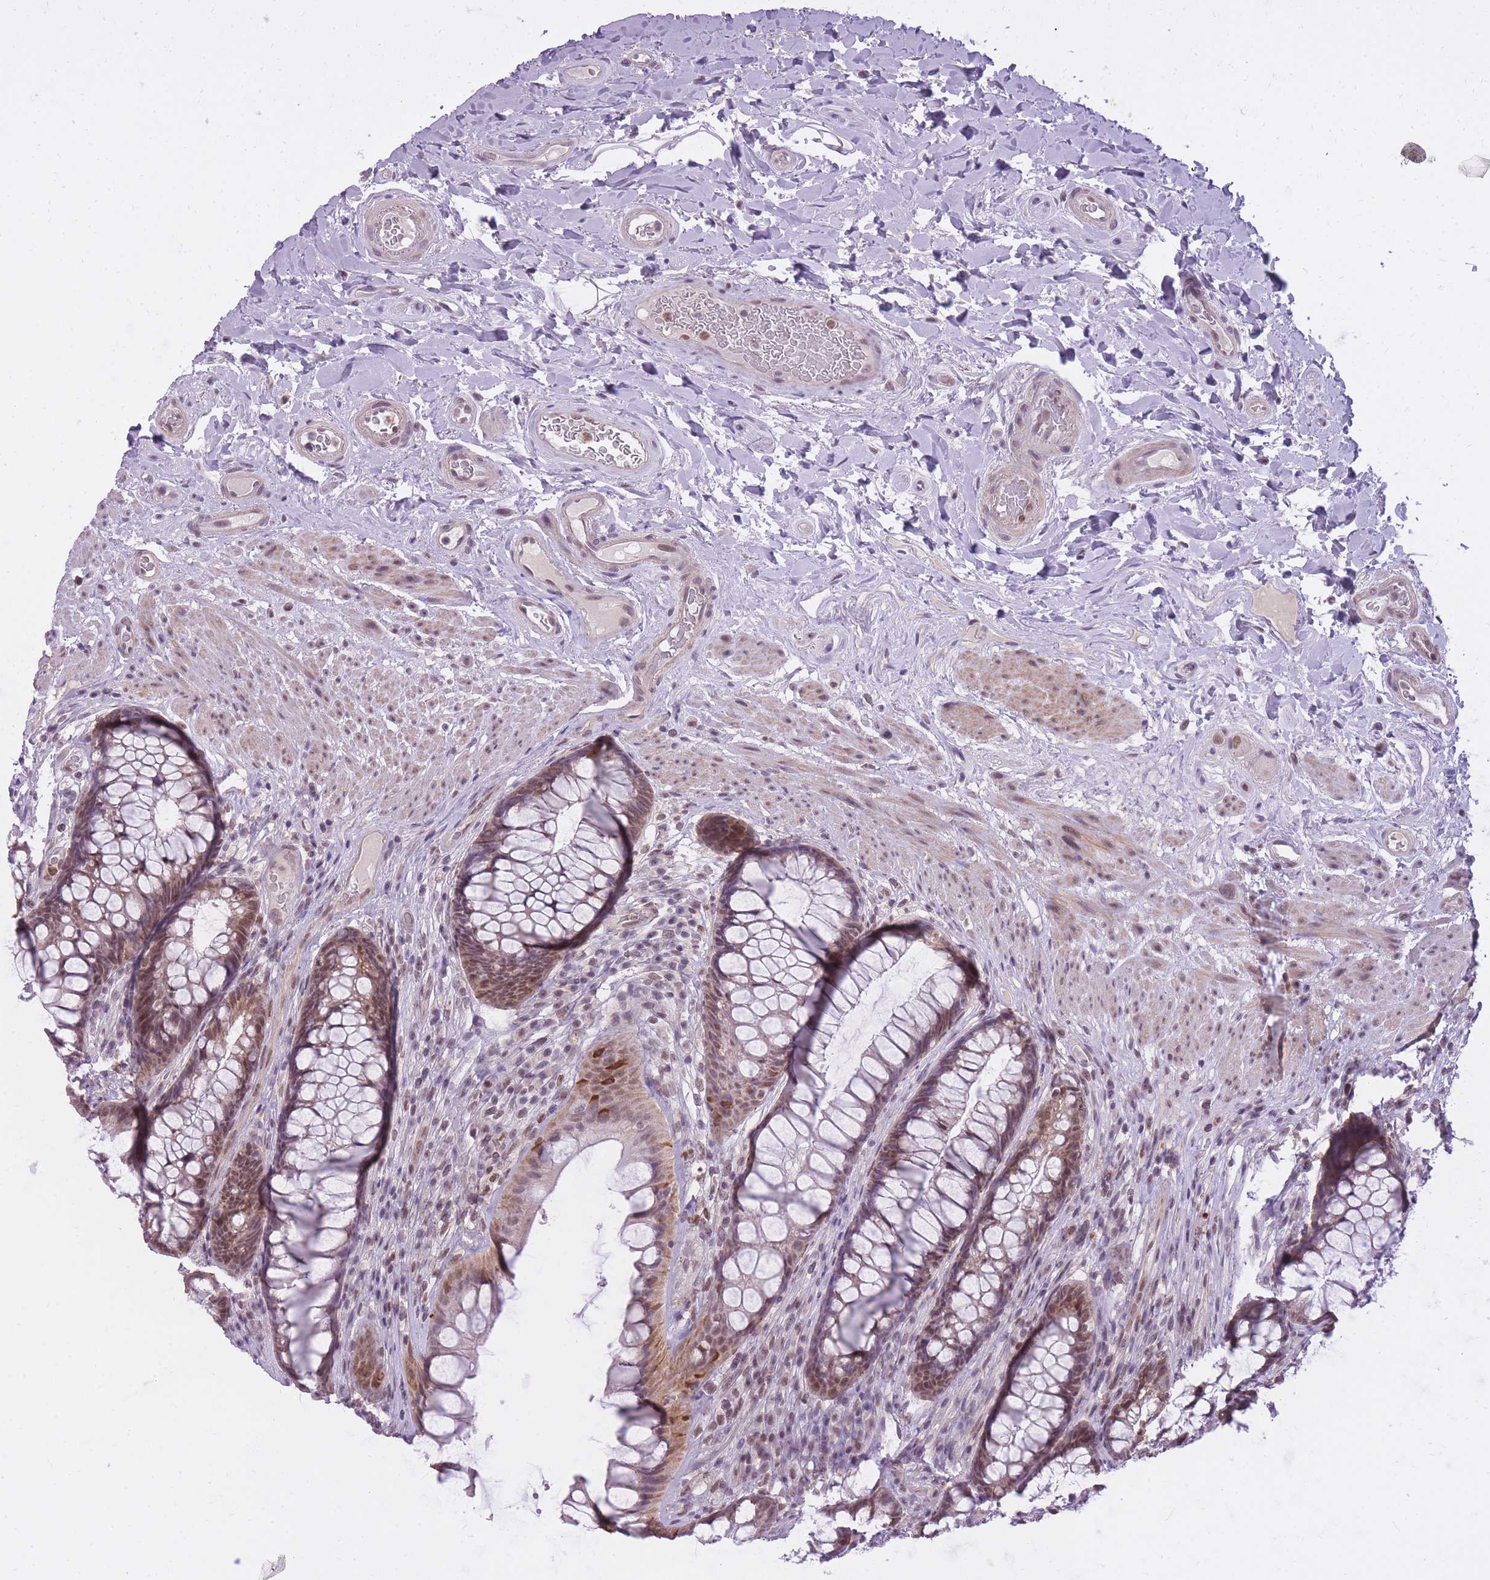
{"staining": {"intensity": "moderate", "quantity": ">75%", "location": "cytoplasmic/membranous,nuclear"}, "tissue": "rectum", "cell_type": "Glandular cells", "image_type": "normal", "snomed": [{"axis": "morphology", "description": "Normal tissue, NOS"}, {"axis": "topography", "description": "Rectum"}], "caption": "Immunohistochemistry (IHC) of unremarkable human rectum exhibits medium levels of moderate cytoplasmic/membranous,nuclear staining in approximately >75% of glandular cells.", "gene": "TIGD1", "patient": {"sex": "male", "age": 74}}